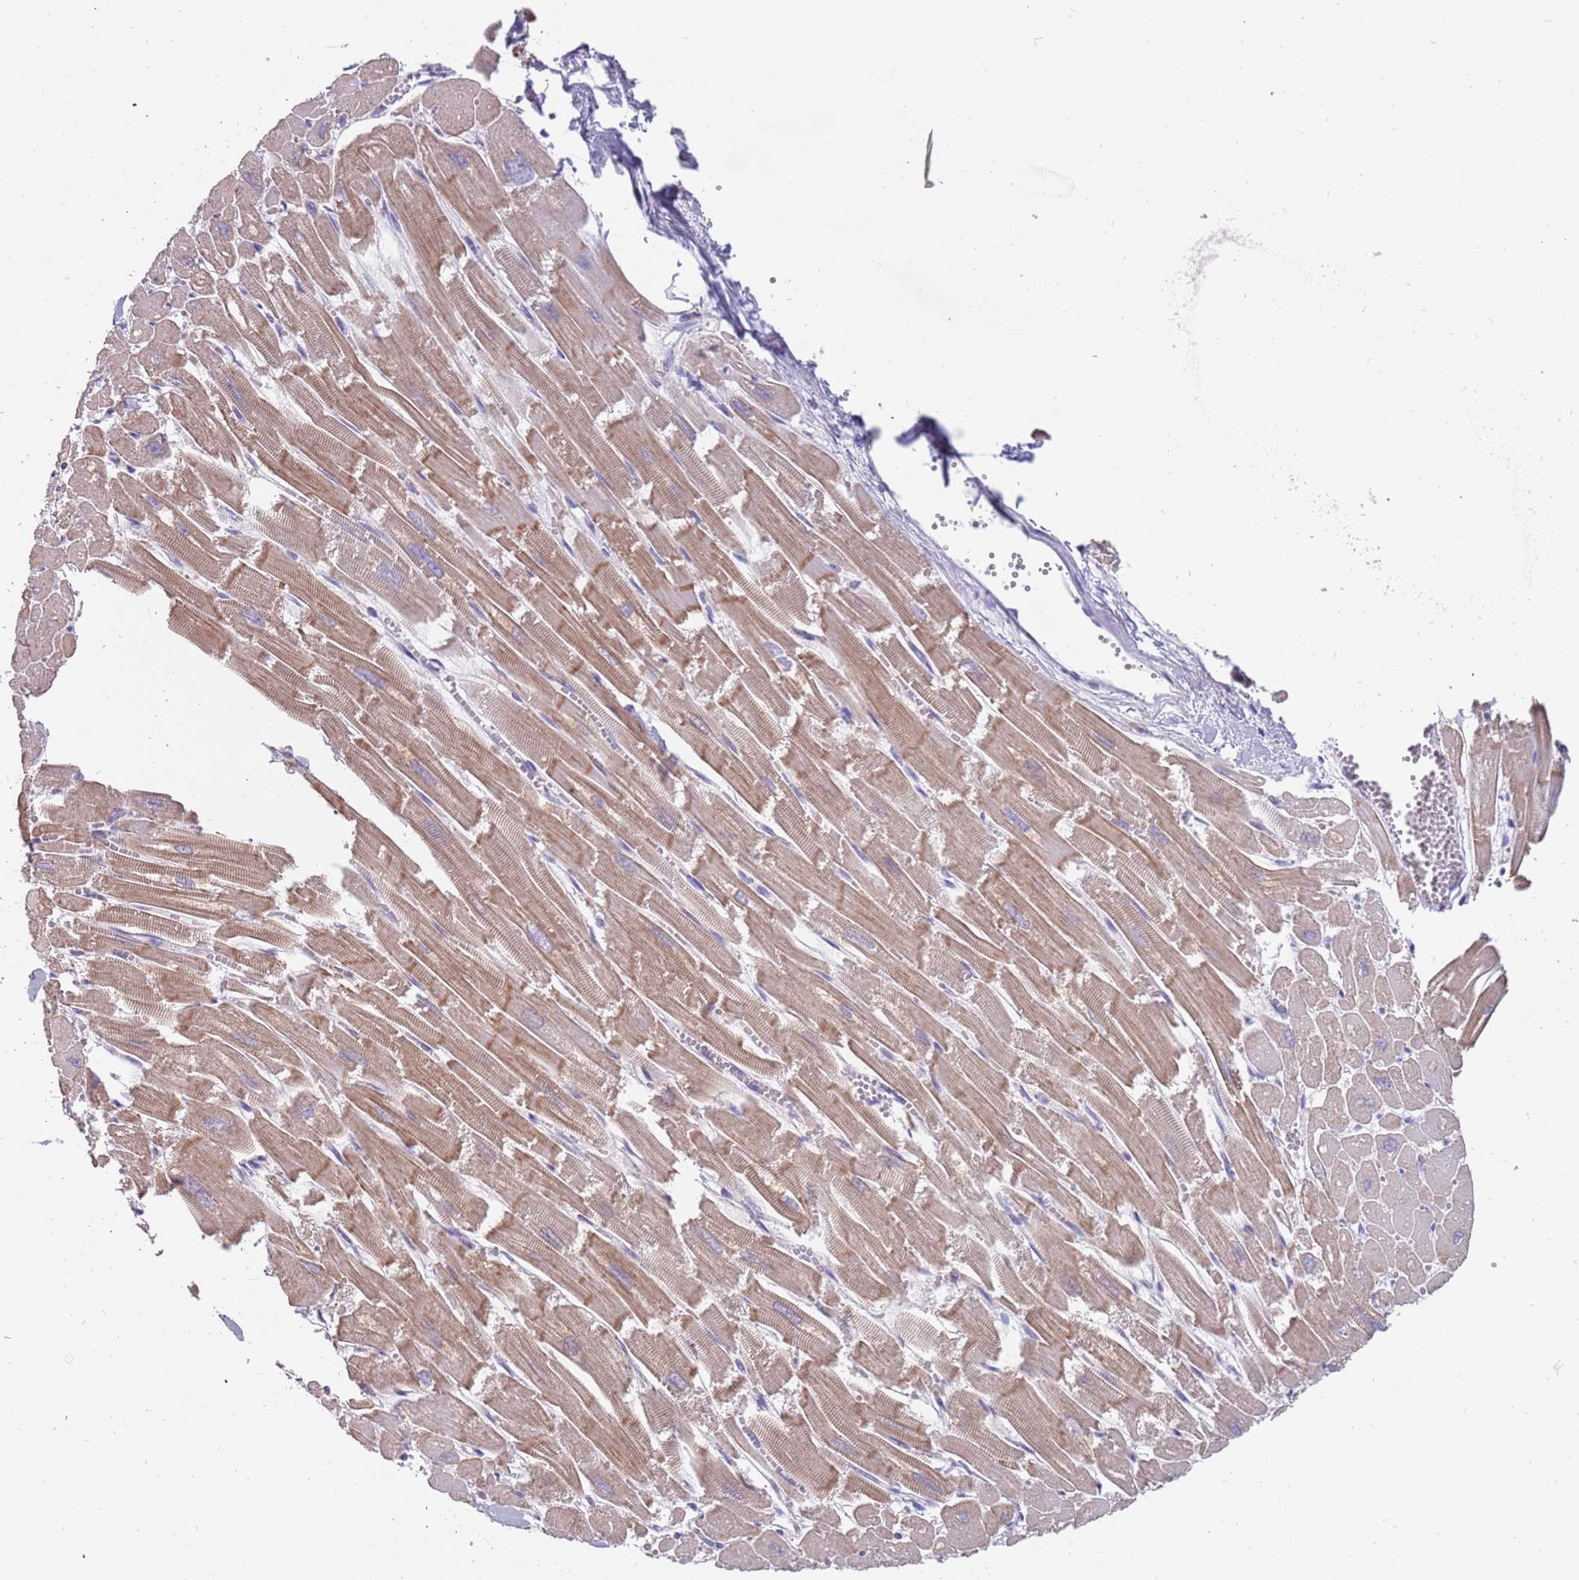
{"staining": {"intensity": "moderate", "quantity": "25%-75%", "location": "cytoplasmic/membranous"}, "tissue": "heart muscle", "cell_type": "Cardiomyocytes", "image_type": "normal", "snomed": [{"axis": "morphology", "description": "Normal tissue, NOS"}, {"axis": "topography", "description": "Heart"}], "caption": "This histopathology image reveals normal heart muscle stained with immunohistochemistry to label a protein in brown. The cytoplasmic/membranous of cardiomyocytes show moderate positivity for the protein. Nuclei are counter-stained blue.", "gene": "ZNF746", "patient": {"sex": "male", "age": 54}}